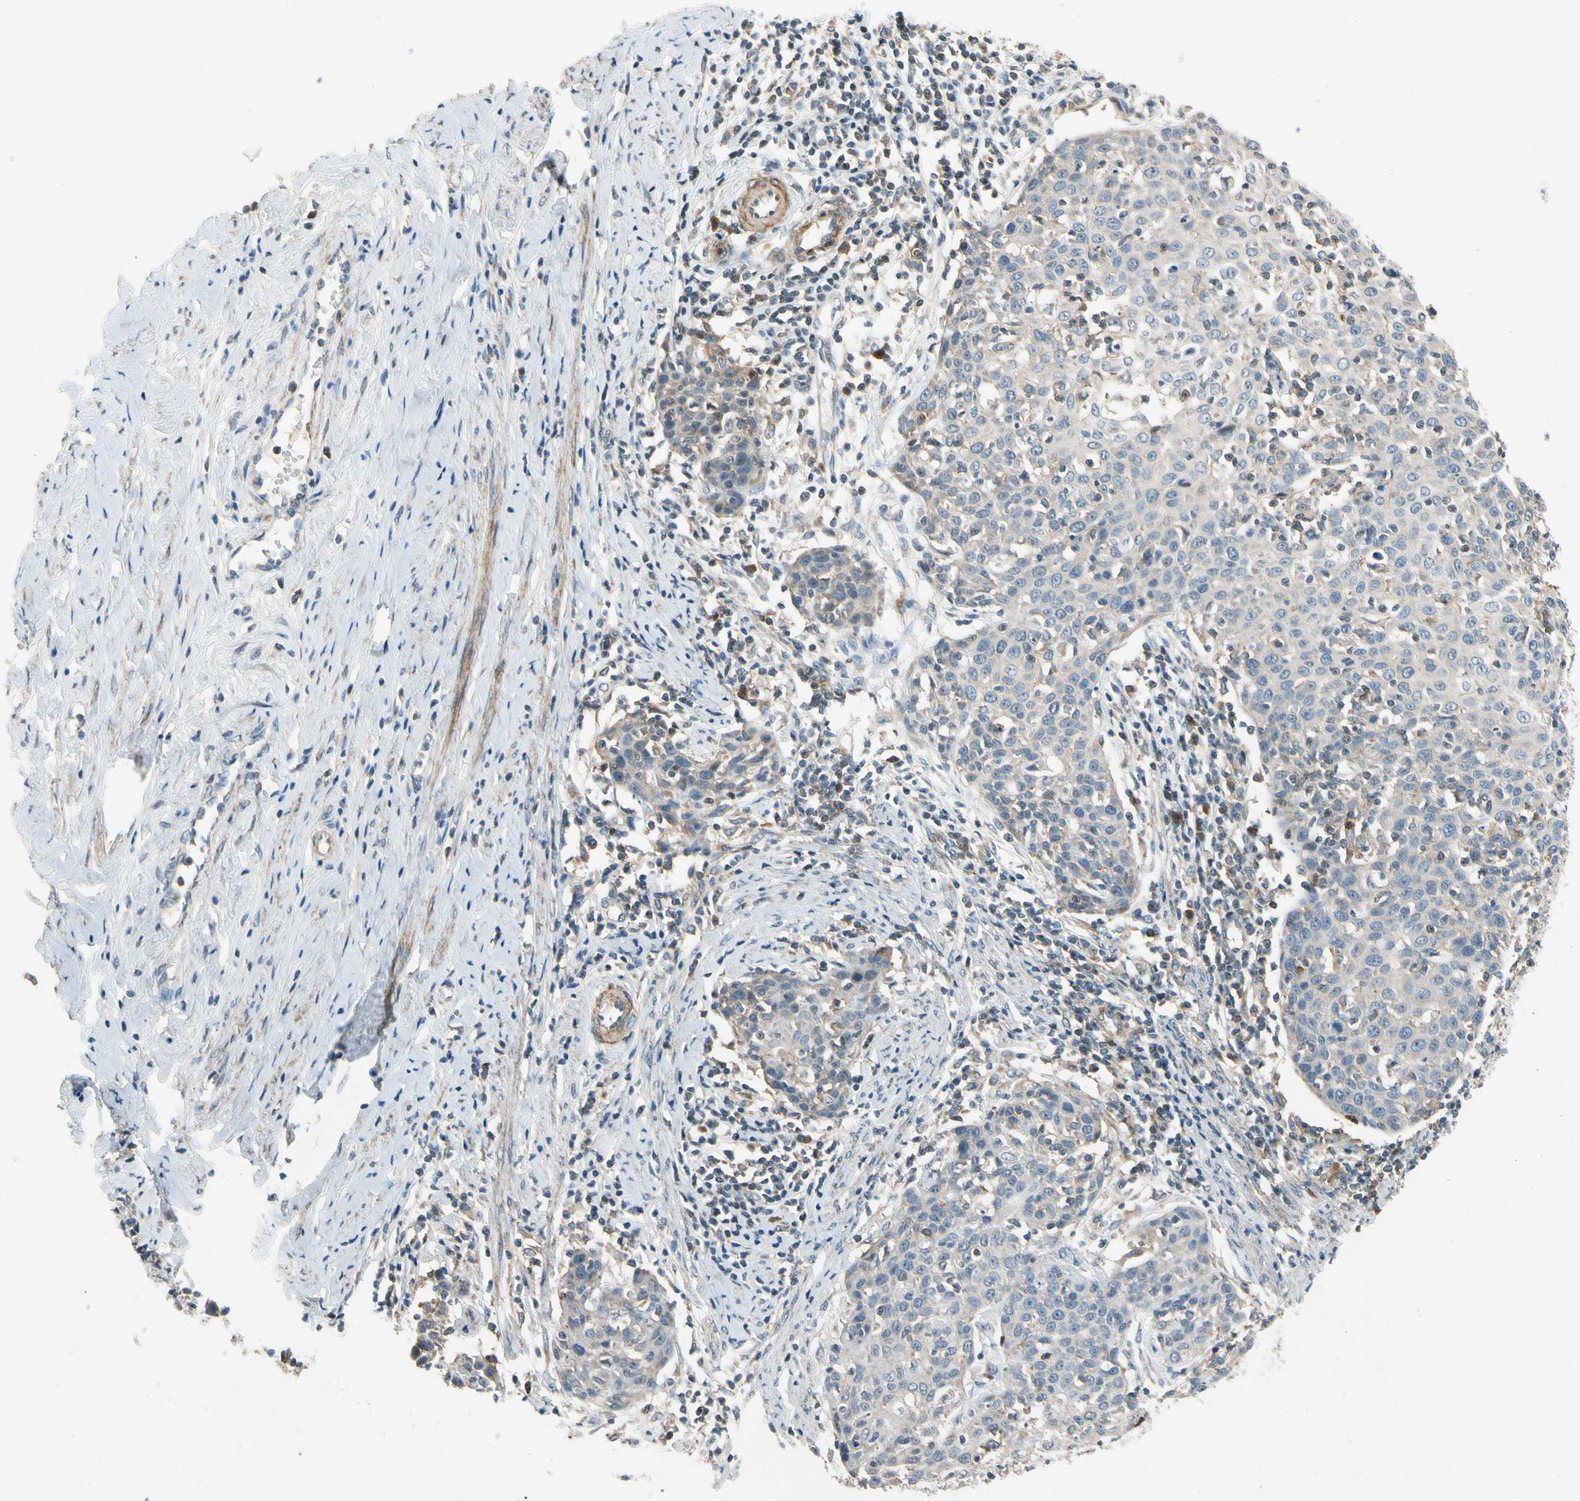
{"staining": {"intensity": "weak", "quantity": "<25%", "location": "cytoplasmic/membranous"}, "tissue": "cervical cancer", "cell_type": "Tumor cells", "image_type": "cancer", "snomed": [{"axis": "morphology", "description": "Squamous cell carcinoma, NOS"}, {"axis": "topography", "description": "Cervix"}], "caption": "Immunohistochemistry of human cervical cancer demonstrates no expression in tumor cells. (DAB (3,3'-diaminobenzidine) immunohistochemistry (IHC) with hematoxylin counter stain).", "gene": "MST1R", "patient": {"sex": "female", "age": 38}}